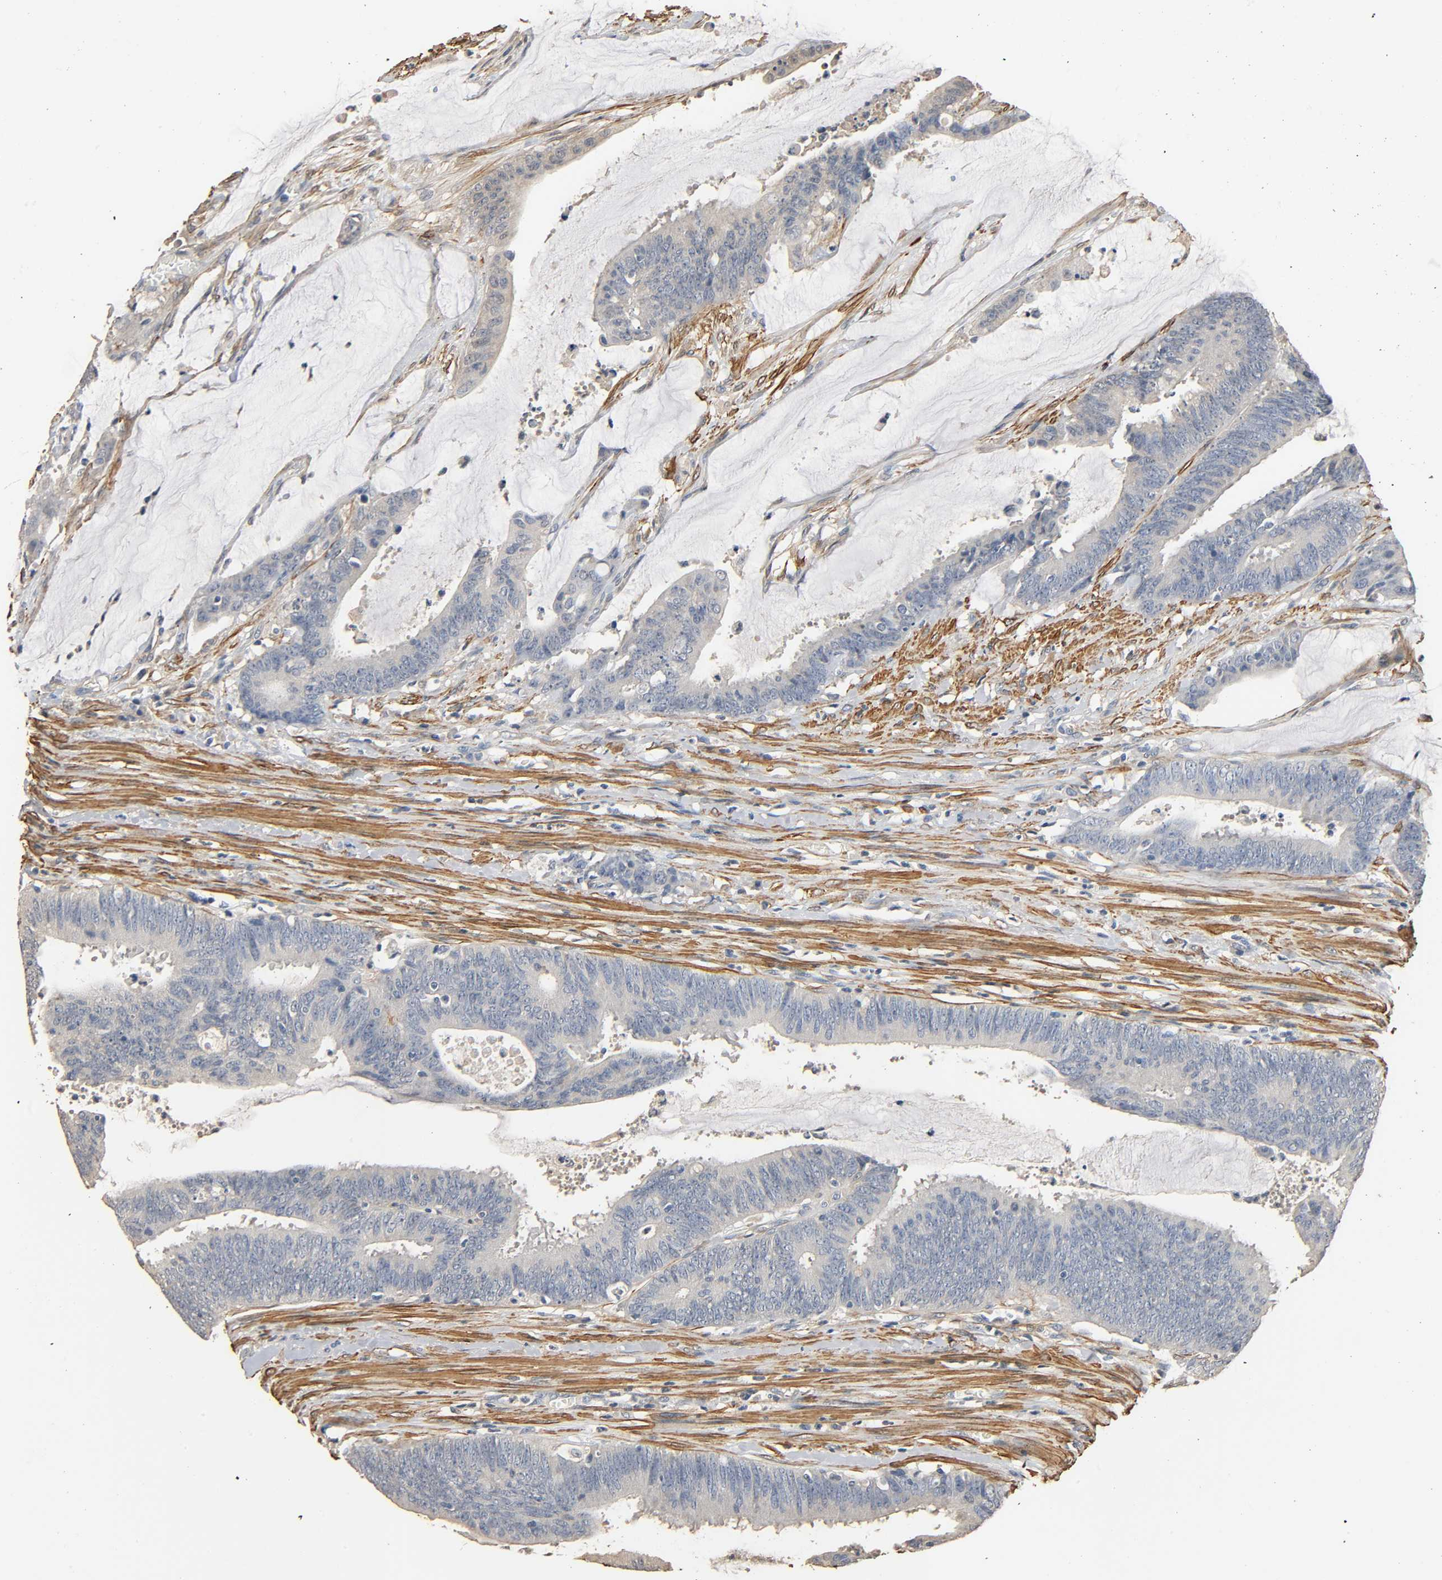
{"staining": {"intensity": "weak", "quantity": "25%-75%", "location": "cytoplasmic/membranous"}, "tissue": "colorectal cancer", "cell_type": "Tumor cells", "image_type": "cancer", "snomed": [{"axis": "morphology", "description": "Adenocarcinoma, NOS"}, {"axis": "topography", "description": "Rectum"}], "caption": "Human colorectal cancer stained with a protein marker shows weak staining in tumor cells.", "gene": "GSTA3", "patient": {"sex": "female", "age": 66}}